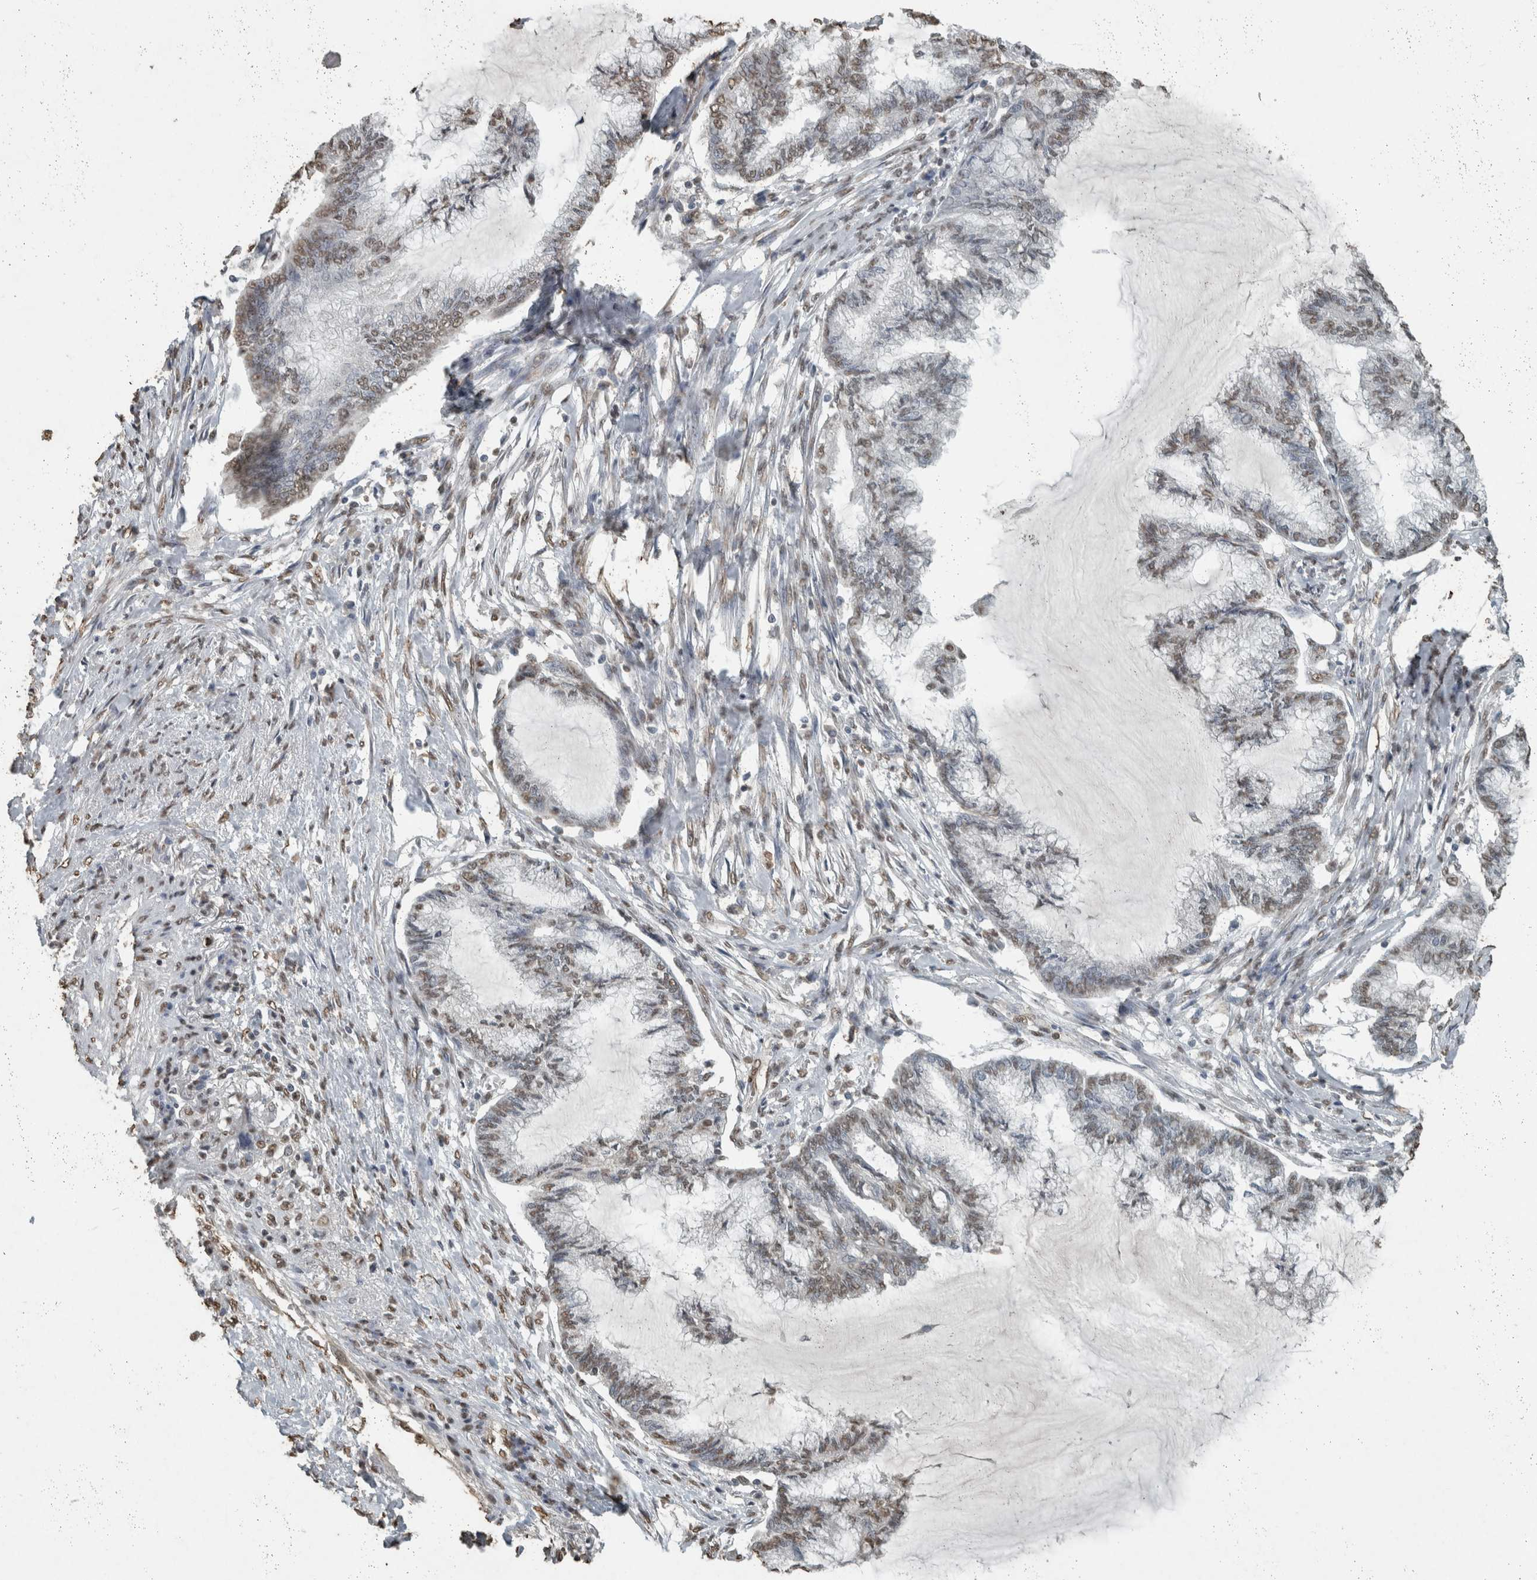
{"staining": {"intensity": "weak", "quantity": ">75%", "location": "nuclear"}, "tissue": "endometrial cancer", "cell_type": "Tumor cells", "image_type": "cancer", "snomed": [{"axis": "morphology", "description": "Adenocarcinoma, NOS"}, {"axis": "topography", "description": "Endometrium"}], "caption": "An IHC image of neoplastic tissue is shown. Protein staining in brown highlights weak nuclear positivity in endometrial cancer (adenocarcinoma) within tumor cells.", "gene": "HAND2", "patient": {"sex": "female", "age": 86}}